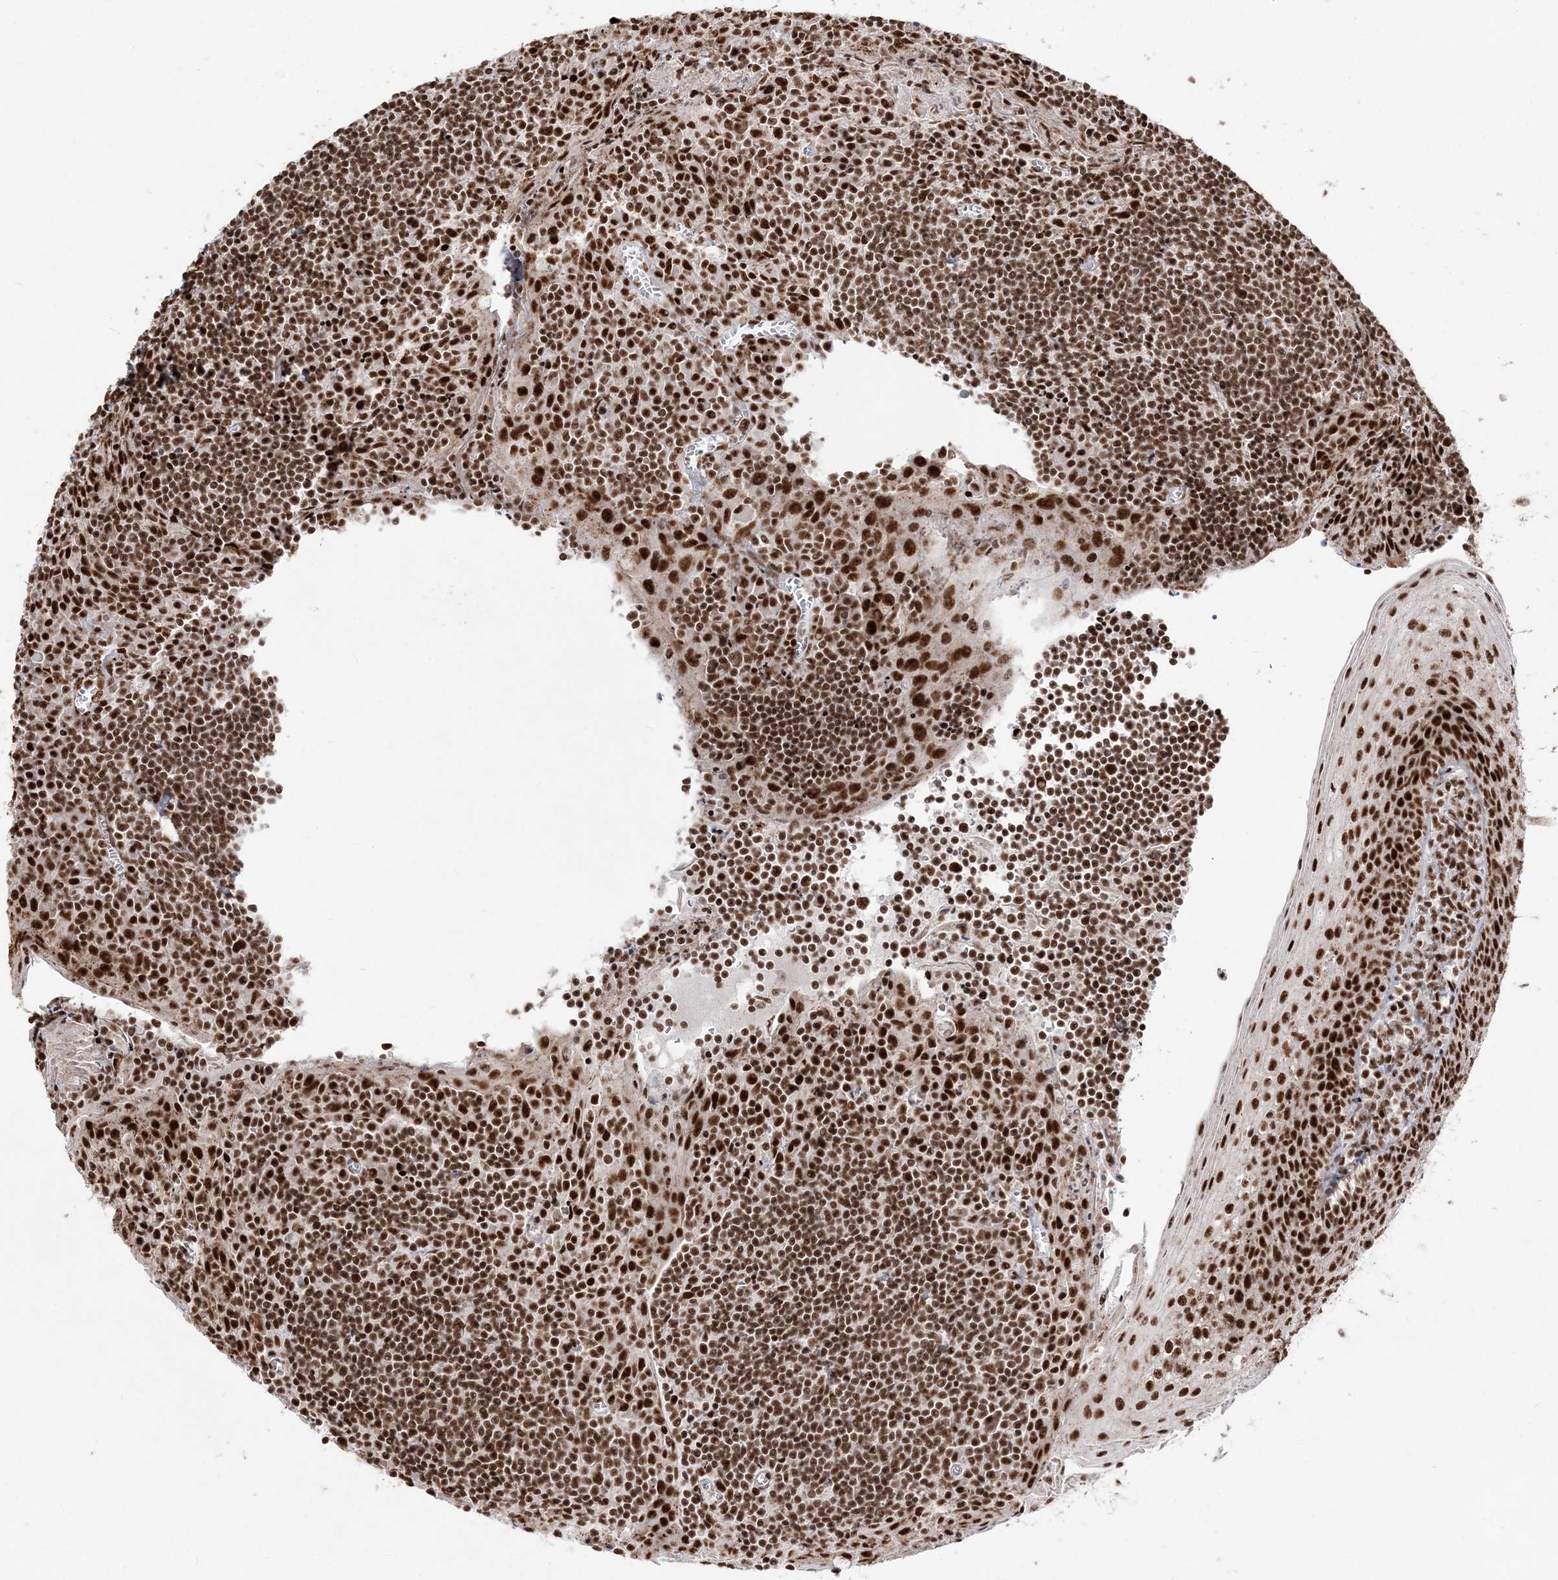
{"staining": {"intensity": "strong", "quantity": ">75%", "location": "nuclear"}, "tissue": "tonsil", "cell_type": "Germinal center cells", "image_type": "normal", "snomed": [{"axis": "morphology", "description": "Normal tissue, NOS"}, {"axis": "topography", "description": "Tonsil"}], "caption": "Immunohistochemical staining of benign tonsil exhibits >75% levels of strong nuclear protein staining in approximately >75% of germinal center cells. The staining is performed using DAB brown chromogen to label protein expression. The nuclei are counter-stained blue using hematoxylin.", "gene": "RBM17", "patient": {"sex": "male", "age": 27}}